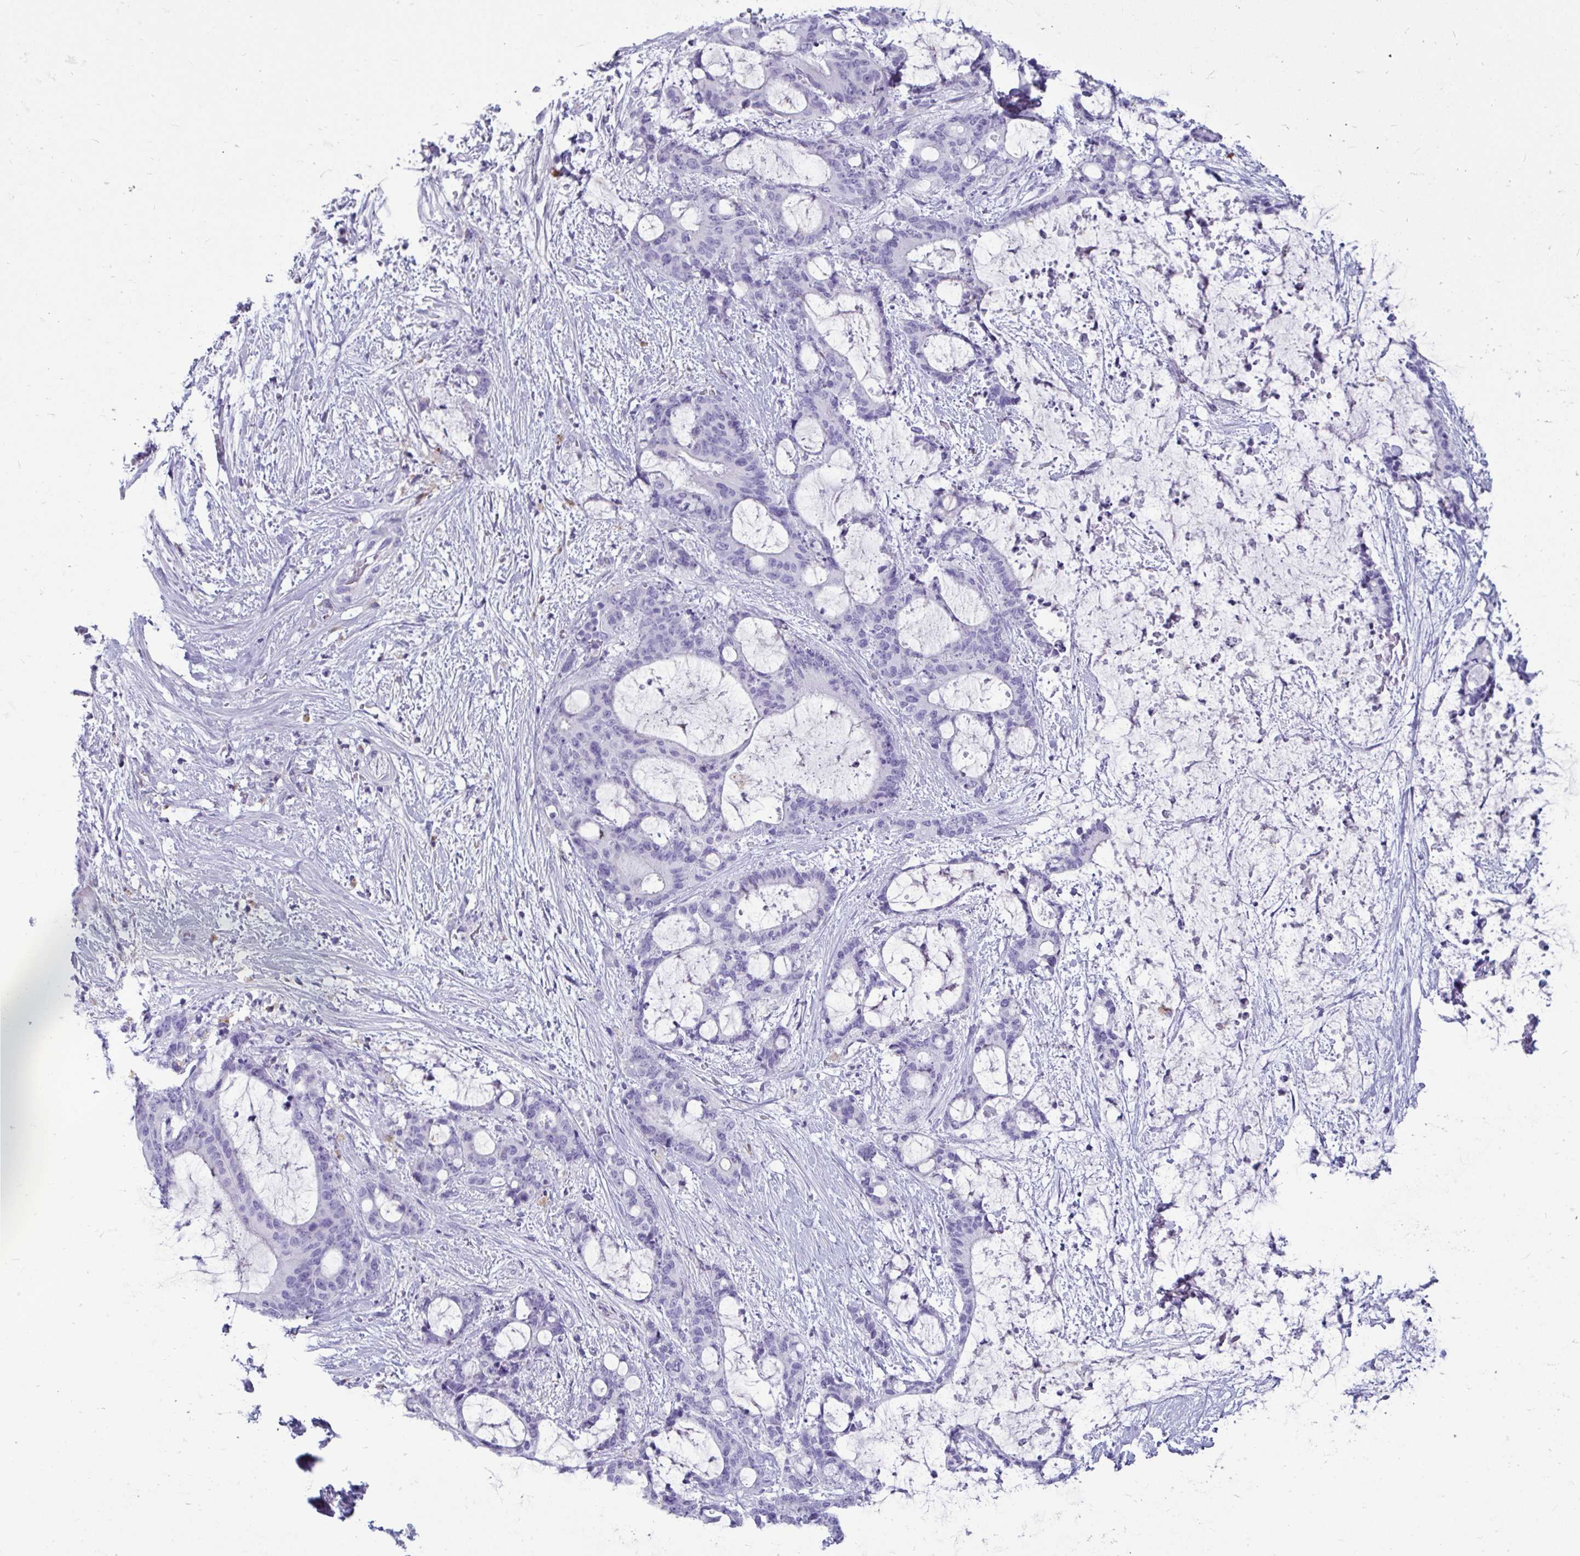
{"staining": {"intensity": "negative", "quantity": "none", "location": "none"}, "tissue": "liver cancer", "cell_type": "Tumor cells", "image_type": "cancer", "snomed": [{"axis": "morphology", "description": "Normal tissue, NOS"}, {"axis": "morphology", "description": "Cholangiocarcinoma"}, {"axis": "topography", "description": "Liver"}, {"axis": "topography", "description": "Peripheral nerve tissue"}], "caption": "There is no significant staining in tumor cells of cholangiocarcinoma (liver). (DAB immunohistochemistry visualized using brightfield microscopy, high magnification).", "gene": "CTSZ", "patient": {"sex": "female", "age": 73}}